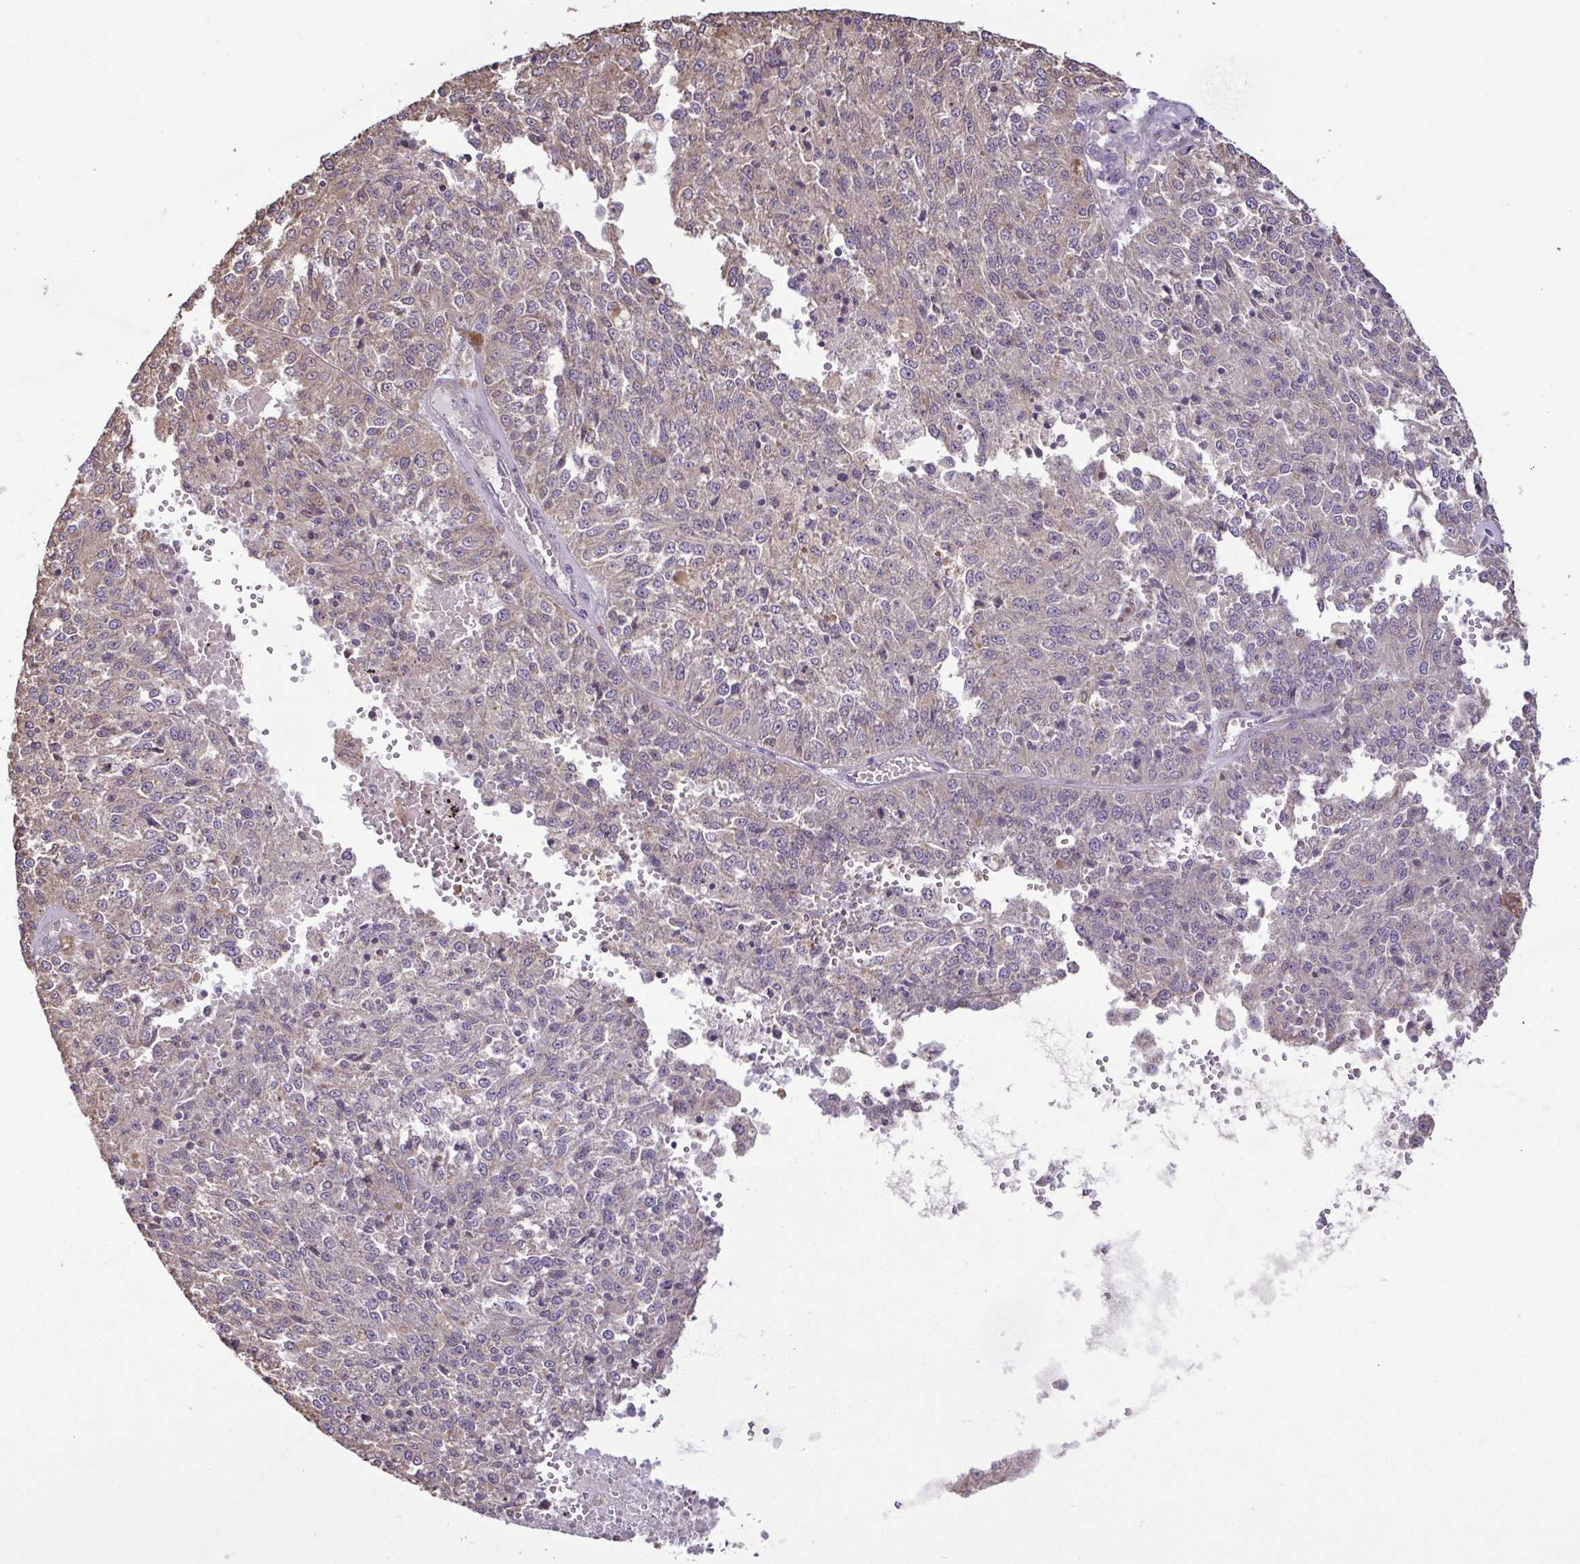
{"staining": {"intensity": "negative", "quantity": "none", "location": "none"}, "tissue": "melanoma", "cell_type": "Tumor cells", "image_type": "cancer", "snomed": [{"axis": "morphology", "description": "Malignant melanoma, Metastatic site"}, {"axis": "topography", "description": "Lymph node"}], "caption": "Melanoma stained for a protein using immunohistochemistry (IHC) reveals no positivity tumor cells.", "gene": "MYL10", "patient": {"sex": "female", "age": 64}}